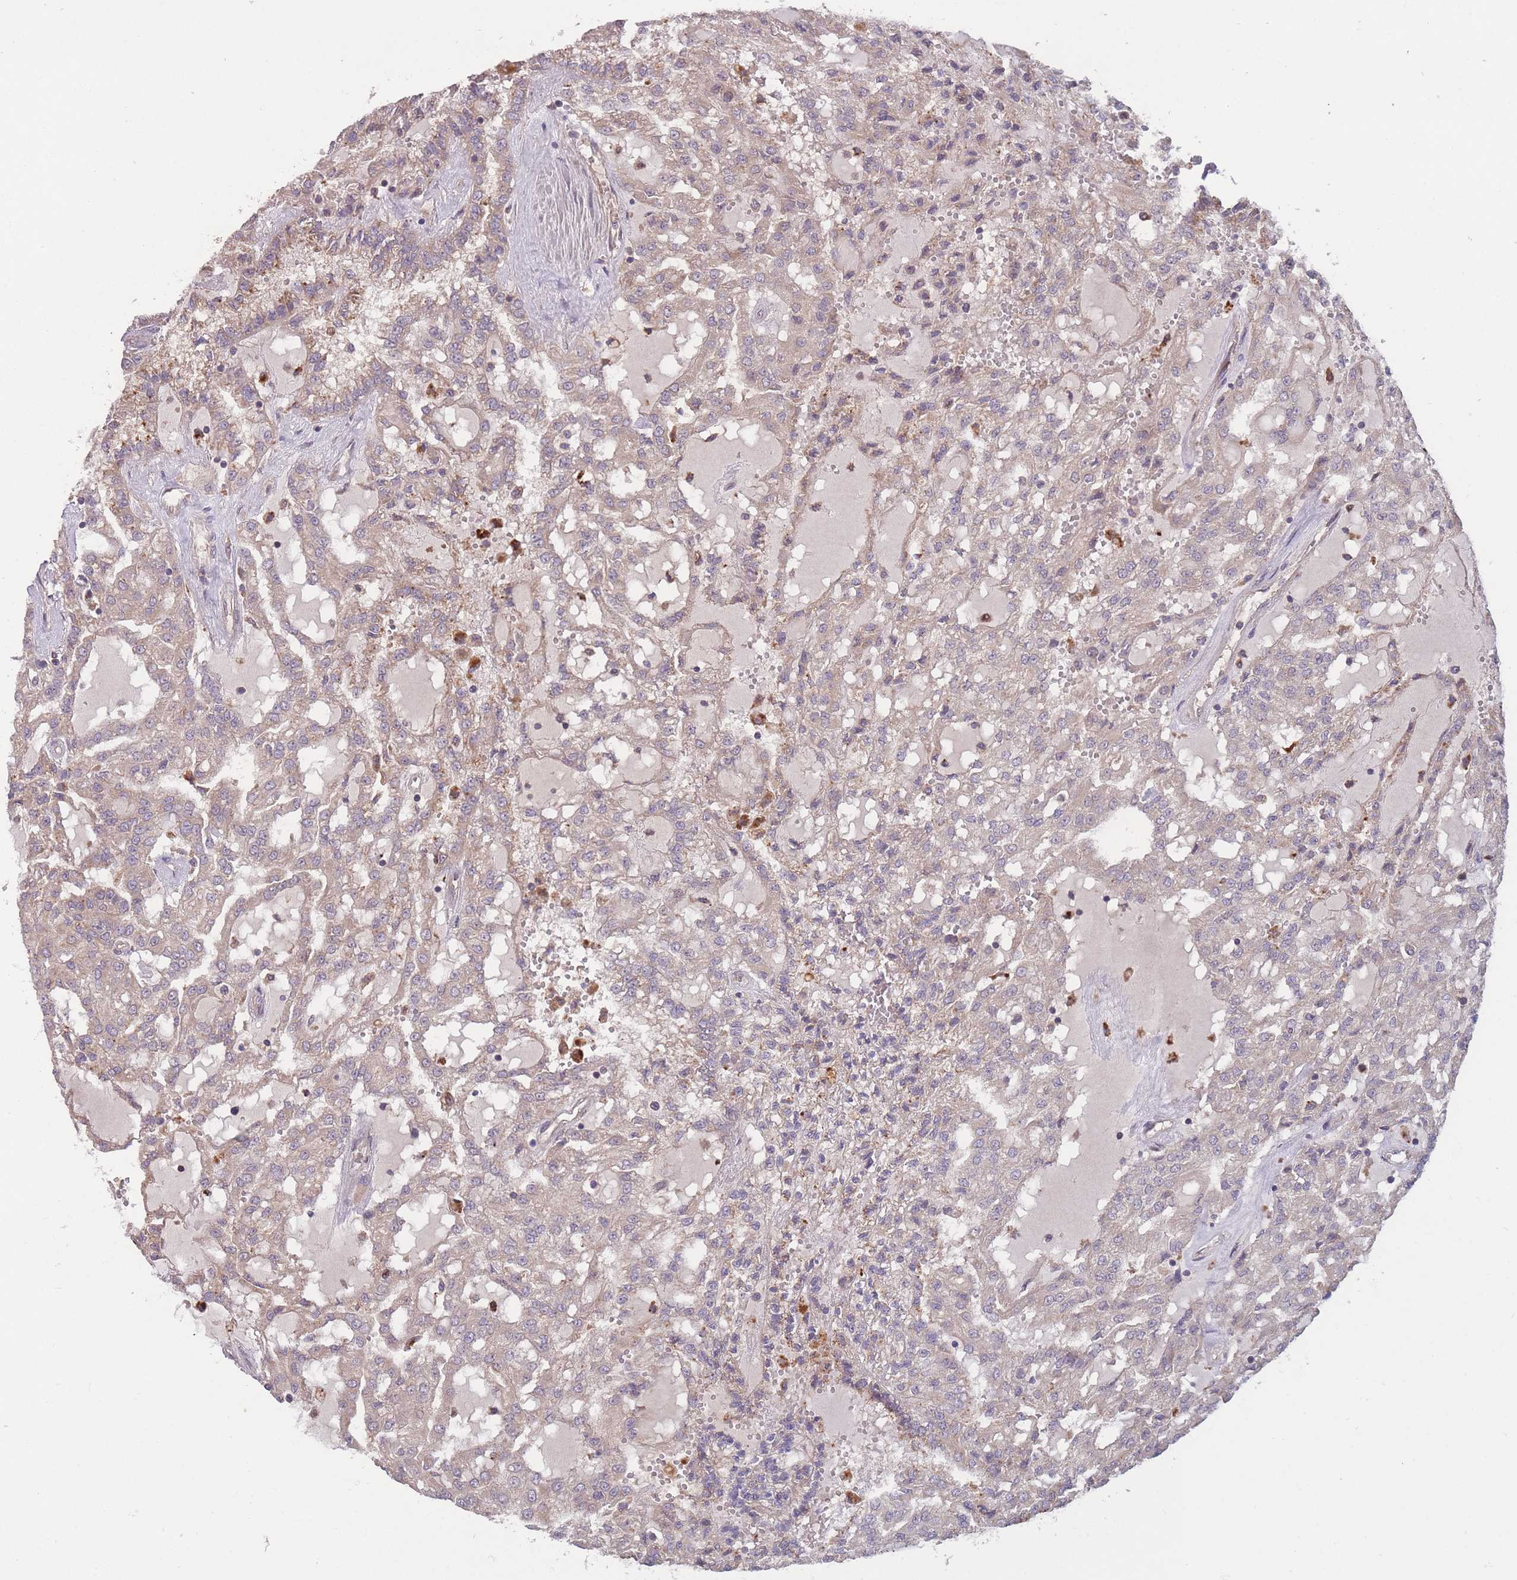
{"staining": {"intensity": "weak", "quantity": "25%-75%", "location": "cytoplasmic/membranous"}, "tissue": "renal cancer", "cell_type": "Tumor cells", "image_type": "cancer", "snomed": [{"axis": "morphology", "description": "Adenocarcinoma, NOS"}, {"axis": "topography", "description": "Kidney"}], "caption": "The photomicrograph exhibits immunohistochemical staining of renal adenocarcinoma. There is weak cytoplasmic/membranous expression is appreciated in about 25%-75% of tumor cells. The protein of interest is shown in brown color, while the nuclei are stained blue.", "gene": "ITPKC", "patient": {"sex": "male", "age": 63}}